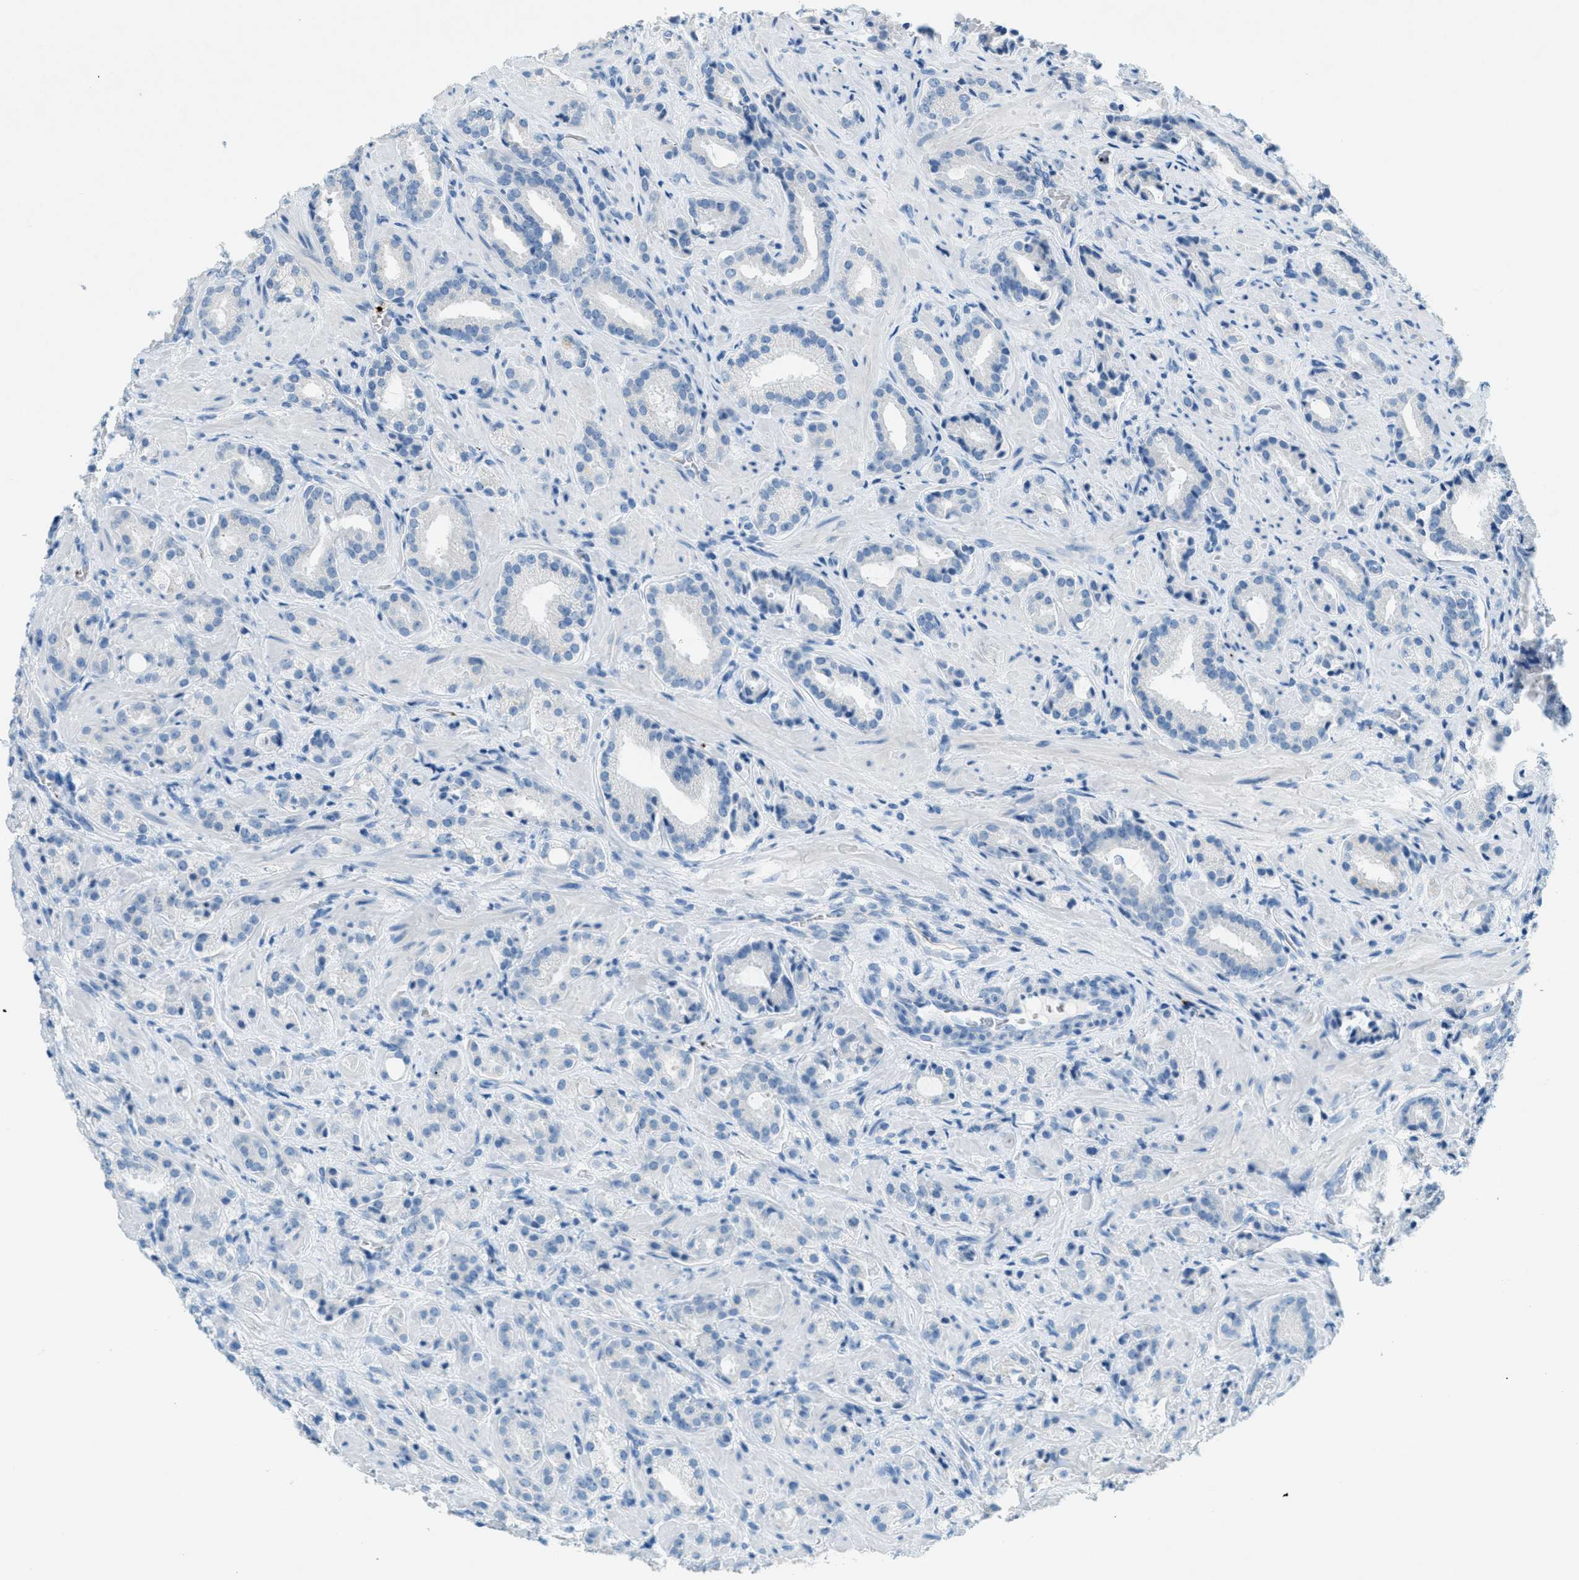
{"staining": {"intensity": "negative", "quantity": "none", "location": "none"}, "tissue": "prostate cancer", "cell_type": "Tumor cells", "image_type": "cancer", "snomed": [{"axis": "morphology", "description": "Adenocarcinoma, High grade"}, {"axis": "topography", "description": "Prostate"}], "caption": "IHC of adenocarcinoma (high-grade) (prostate) displays no expression in tumor cells.", "gene": "PPBP", "patient": {"sex": "male", "age": 64}}